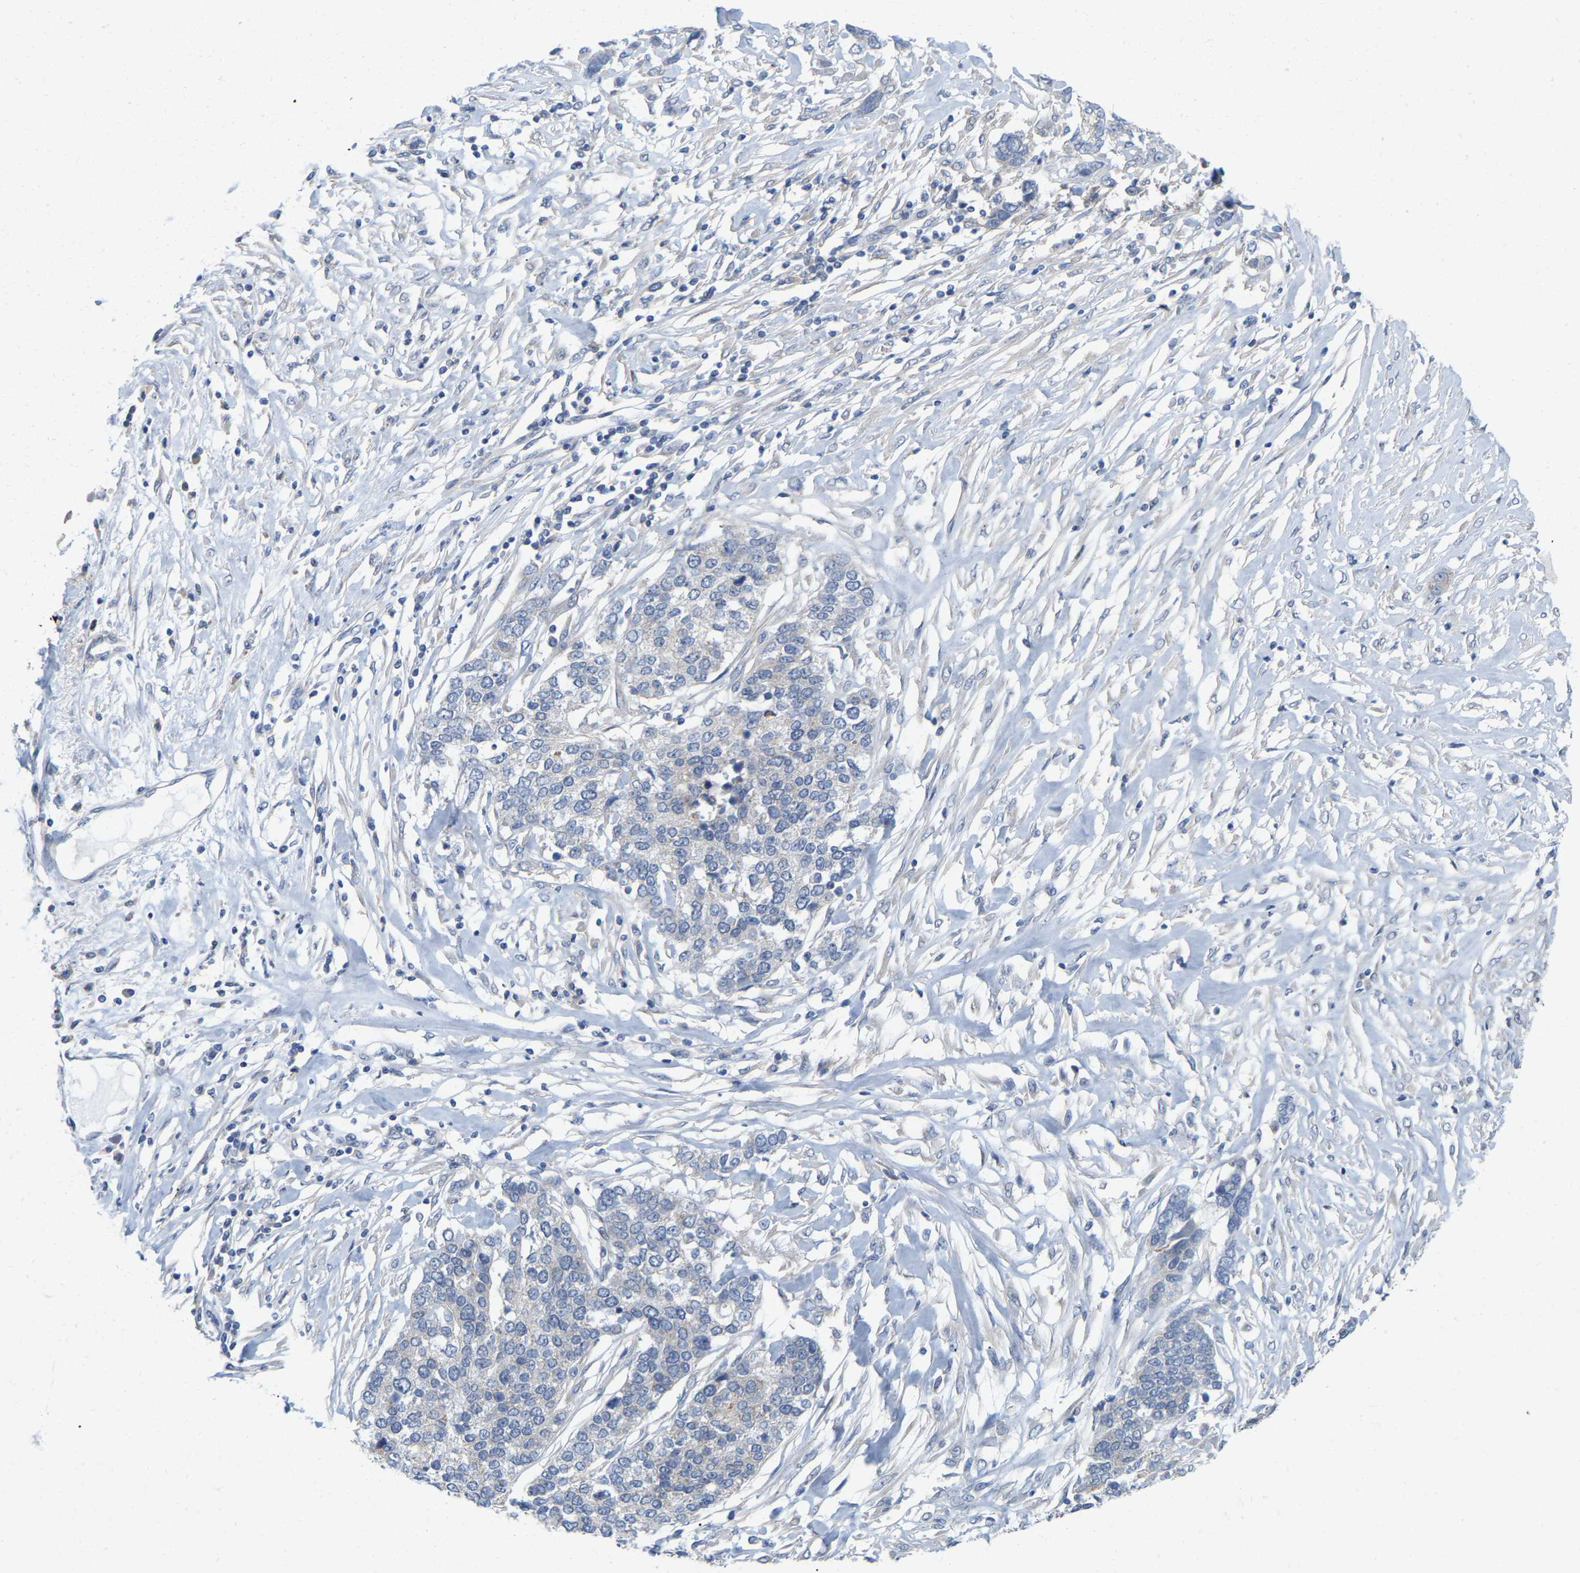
{"staining": {"intensity": "negative", "quantity": "none", "location": "none"}, "tissue": "ovarian cancer", "cell_type": "Tumor cells", "image_type": "cancer", "snomed": [{"axis": "morphology", "description": "Cystadenocarcinoma, serous, NOS"}, {"axis": "topography", "description": "Ovary"}], "caption": "Tumor cells are negative for protein expression in human ovarian cancer (serous cystadenocarcinoma).", "gene": "WIPI2", "patient": {"sex": "female", "age": 44}}